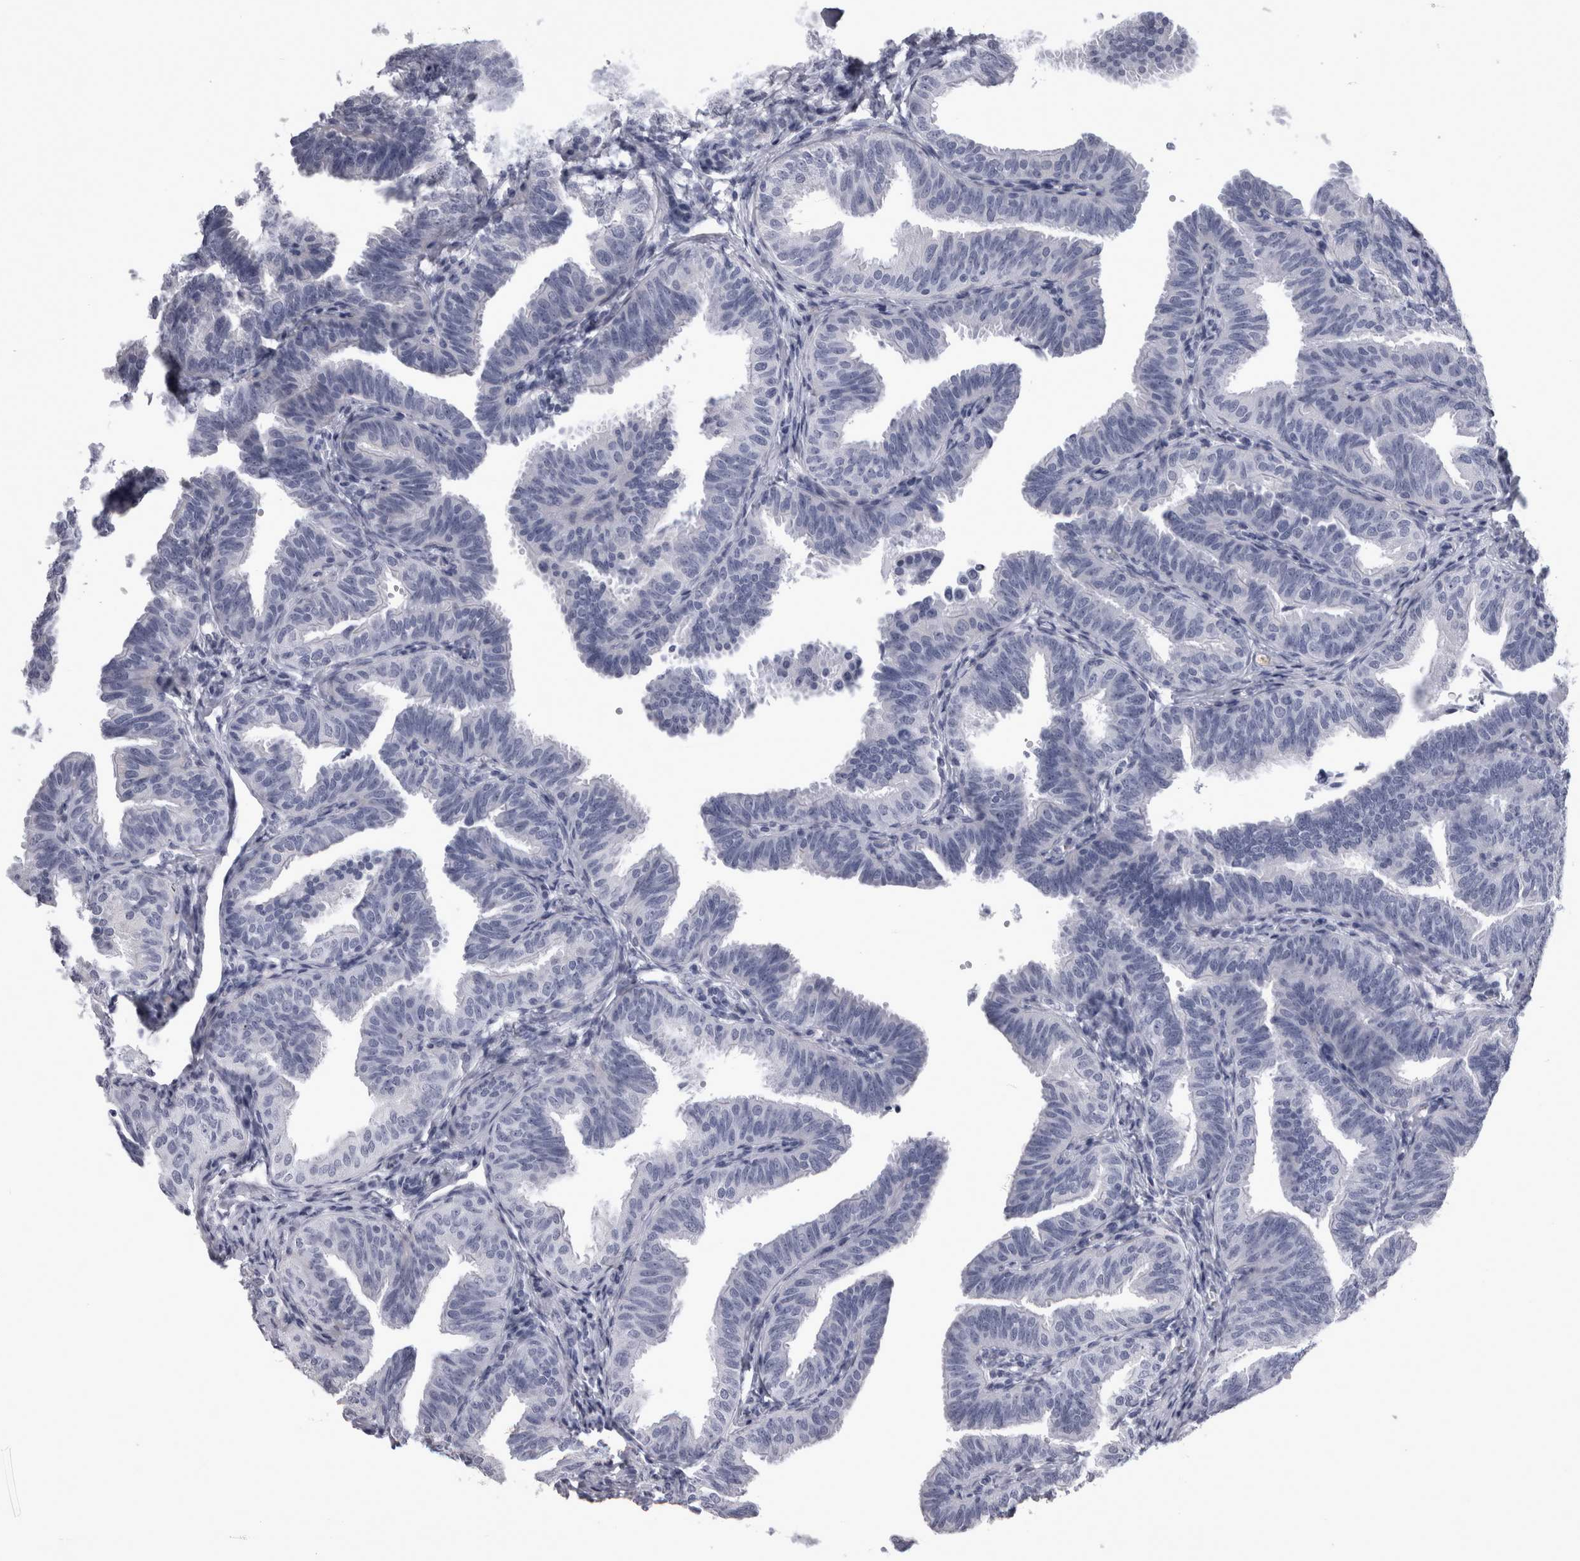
{"staining": {"intensity": "negative", "quantity": "none", "location": "none"}, "tissue": "fallopian tube", "cell_type": "Glandular cells", "image_type": "normal", "snomed": [{"axis": "morphology", "description": "Normal tissue, NOS"}, {"axis": "topography", "description": "Fallopian tube"}], "caption": "This is an immunohistochemistry (IHC) micrograph of normal human fallopian tube. There is no staining in glandular cells.", "gene": "ALDH8A1", "patient": {"sex": "female", "age": 35}}